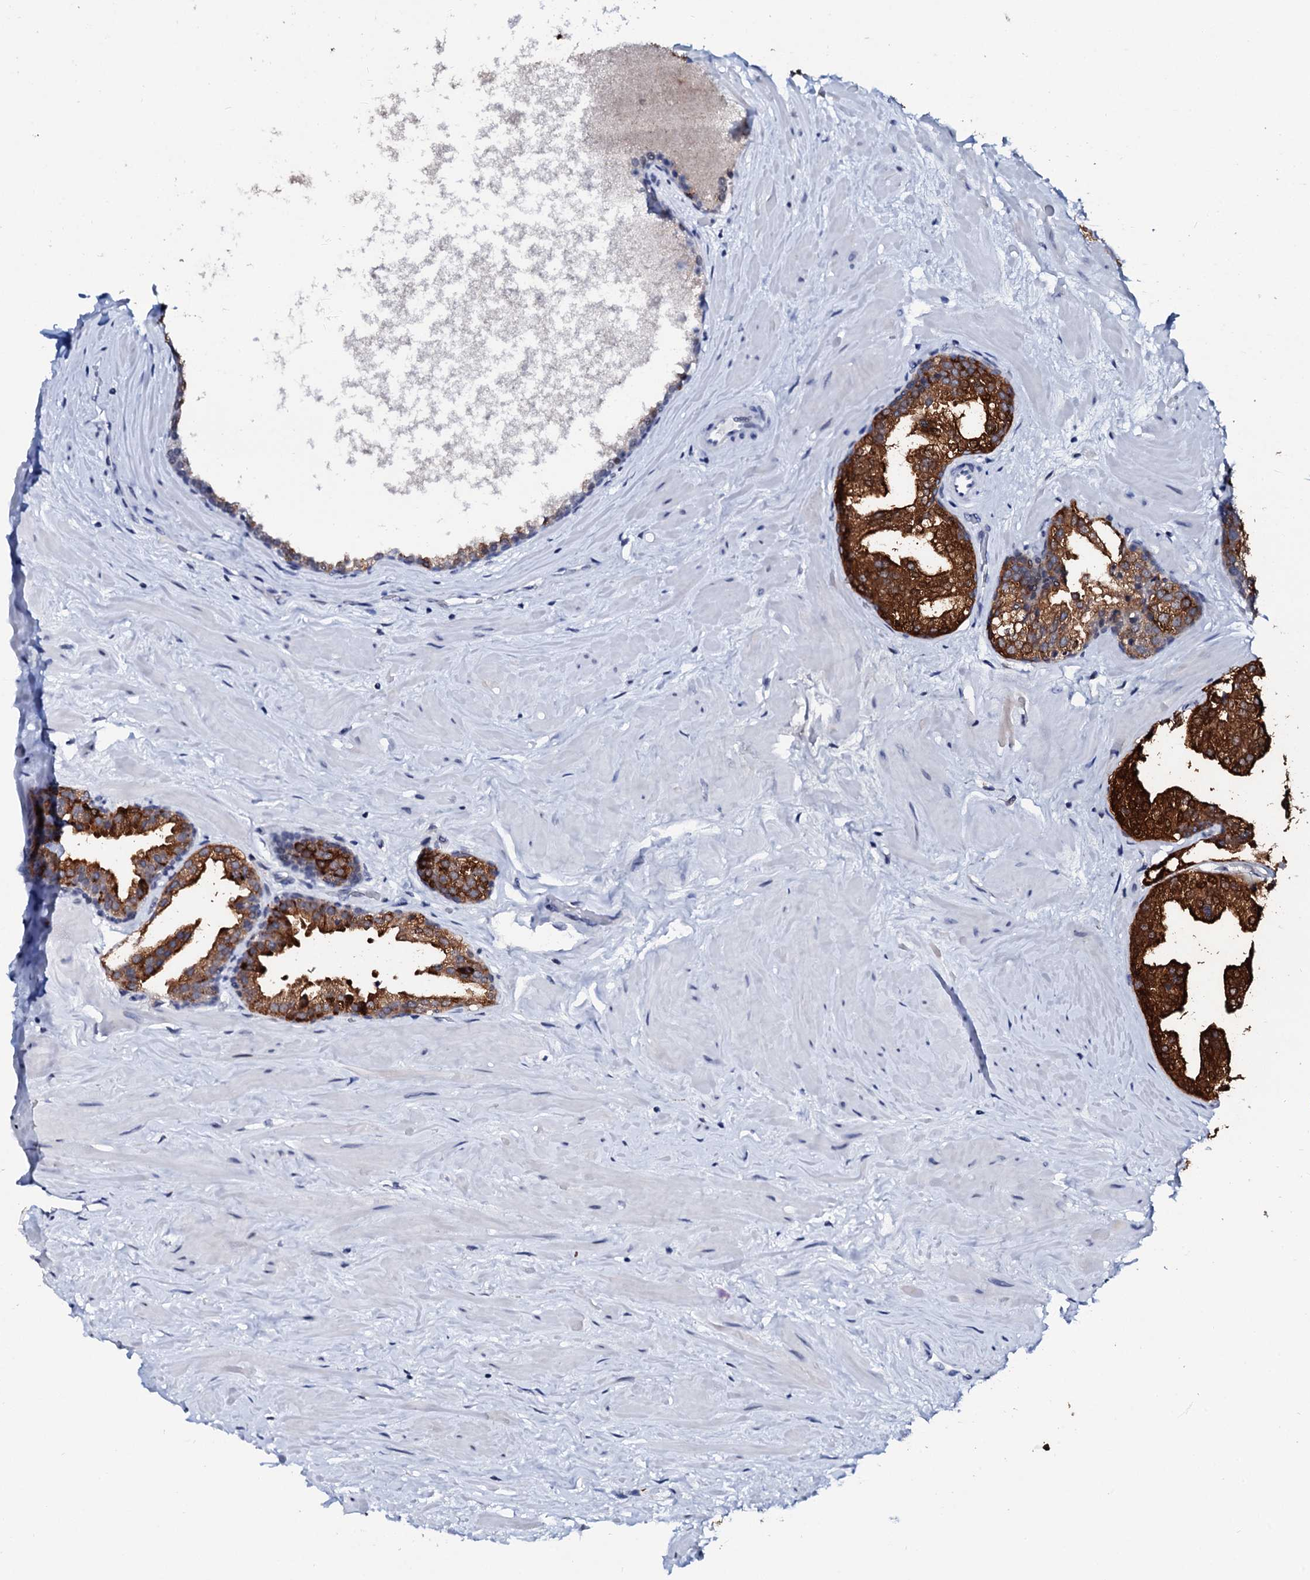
{"staining": {"intensity": "strong", "quantity": ">75%", "location": "cytoplasmic/membranous"}, "tissue": "prostate", "cell_type": "Glandular cells", "image_type": "normal", "snomed": [{"axis": "morphology", "description": "Normal tissue, NOS"}, {"axis": "topography", "description": "Prostate"}], "caption": "Immunohistochemical staining of unremarkable human prostate demonstrates >75% levels of strong cytoplasmic/membranous protein expression in approximately >75% of glandular cells. (DAB (3,3'-diaminobenzidine) IHC, brown staining for protein, blue staining for nuclei).", "gene": "SPATA19", "patient": {"sex": "male", "age": 48}}